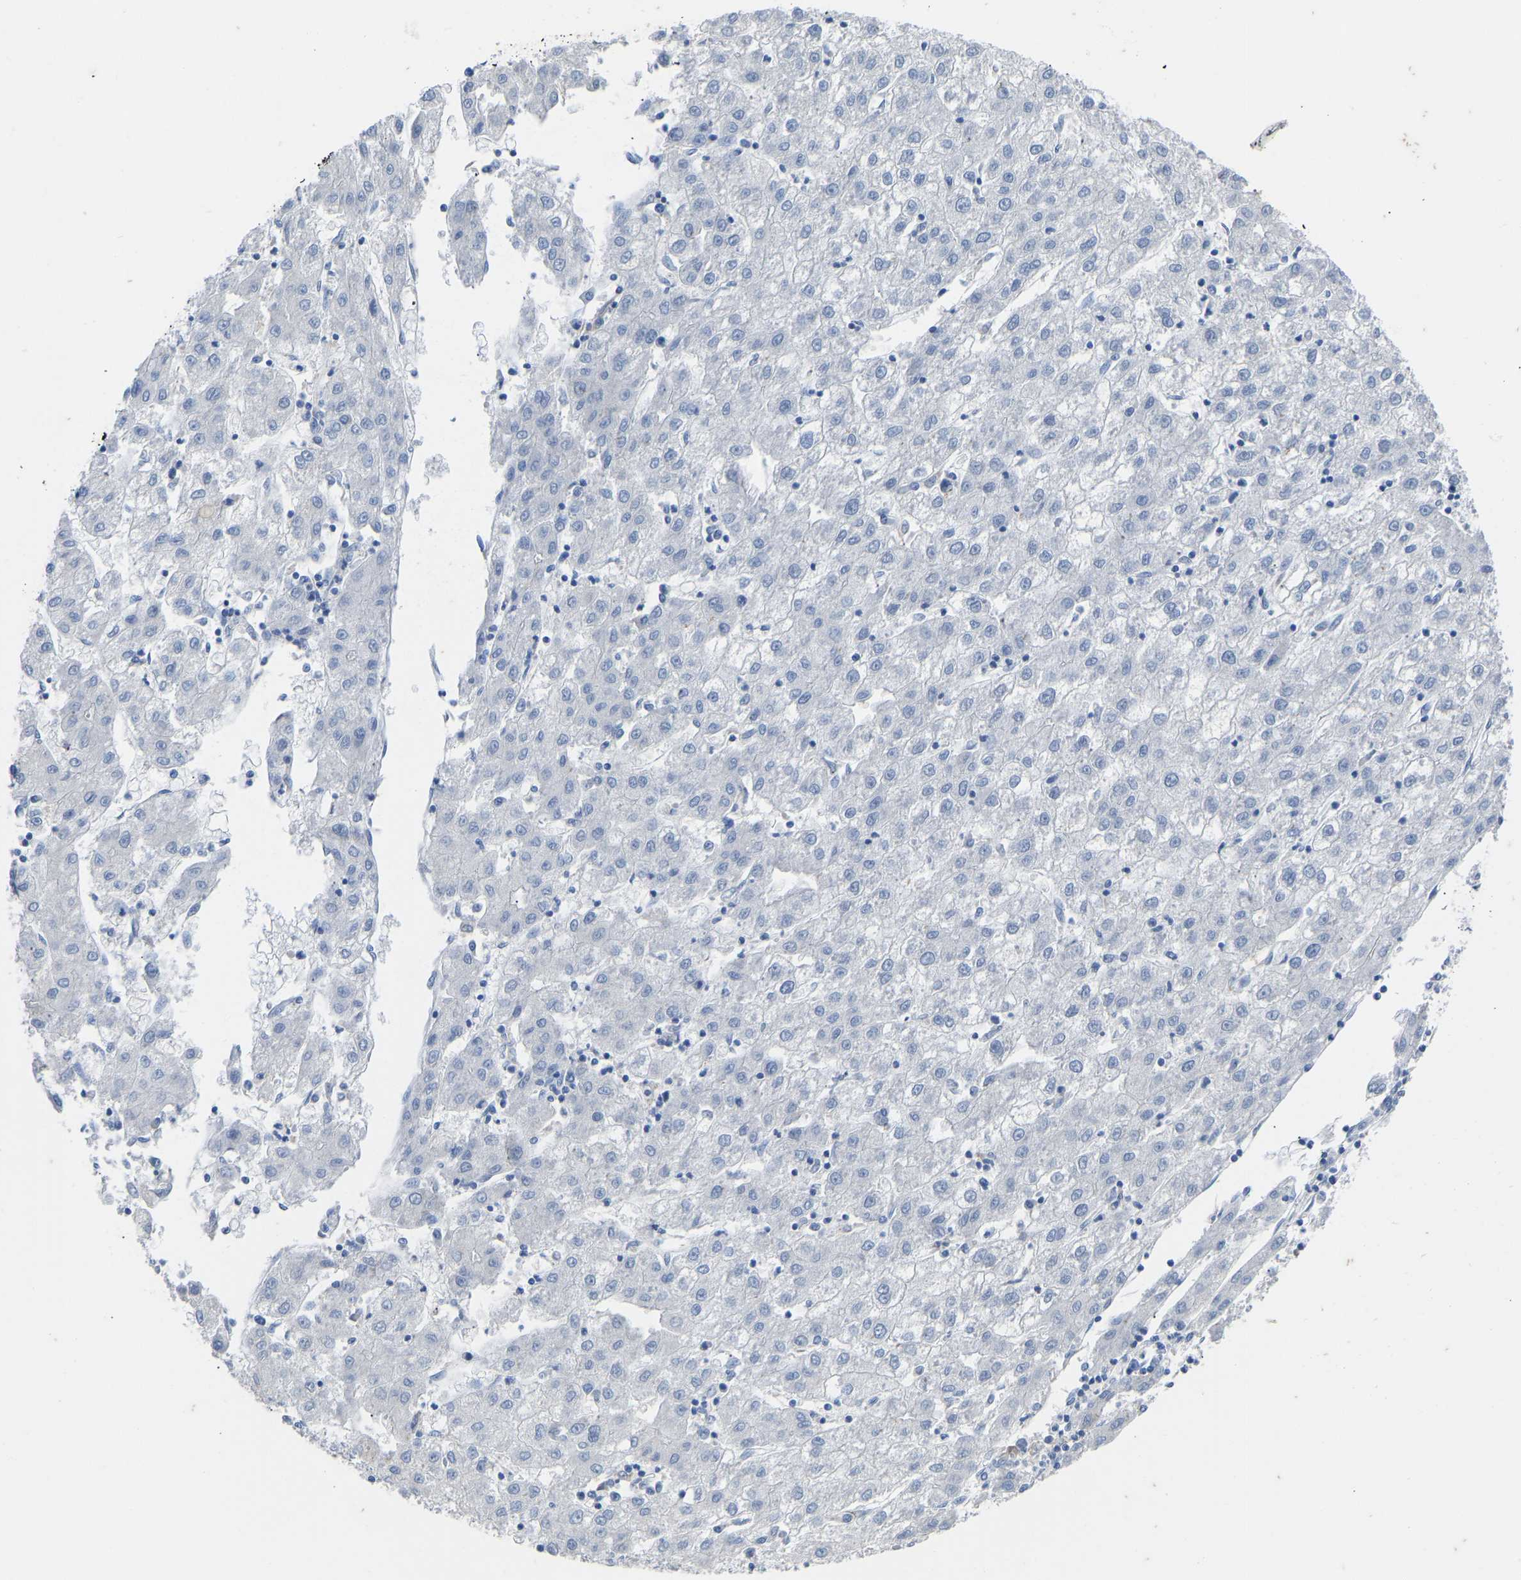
{"staining": {"intensity": "negative", "quantity": "none", "location": "none"}, "tissue": "liver cancer", "cell_type": "Tumor cells", "image_type": "cancer", "snomed": [{"axis": "morphology", "description": "Carcinoma, Hepatocellular, NOS"}, {"axis": "topography", "description": "Liver"}], "caption": "The micrograph shows no staining of tumor cells in hepatocellular carcinoma (liver). (Brightfield microscopy of DAB (3,3'-diaminobenzidine) immunohistochemistry at high magnification).", "gene": "OLIG2", "patient": {"sex": "male", "age": 72}}